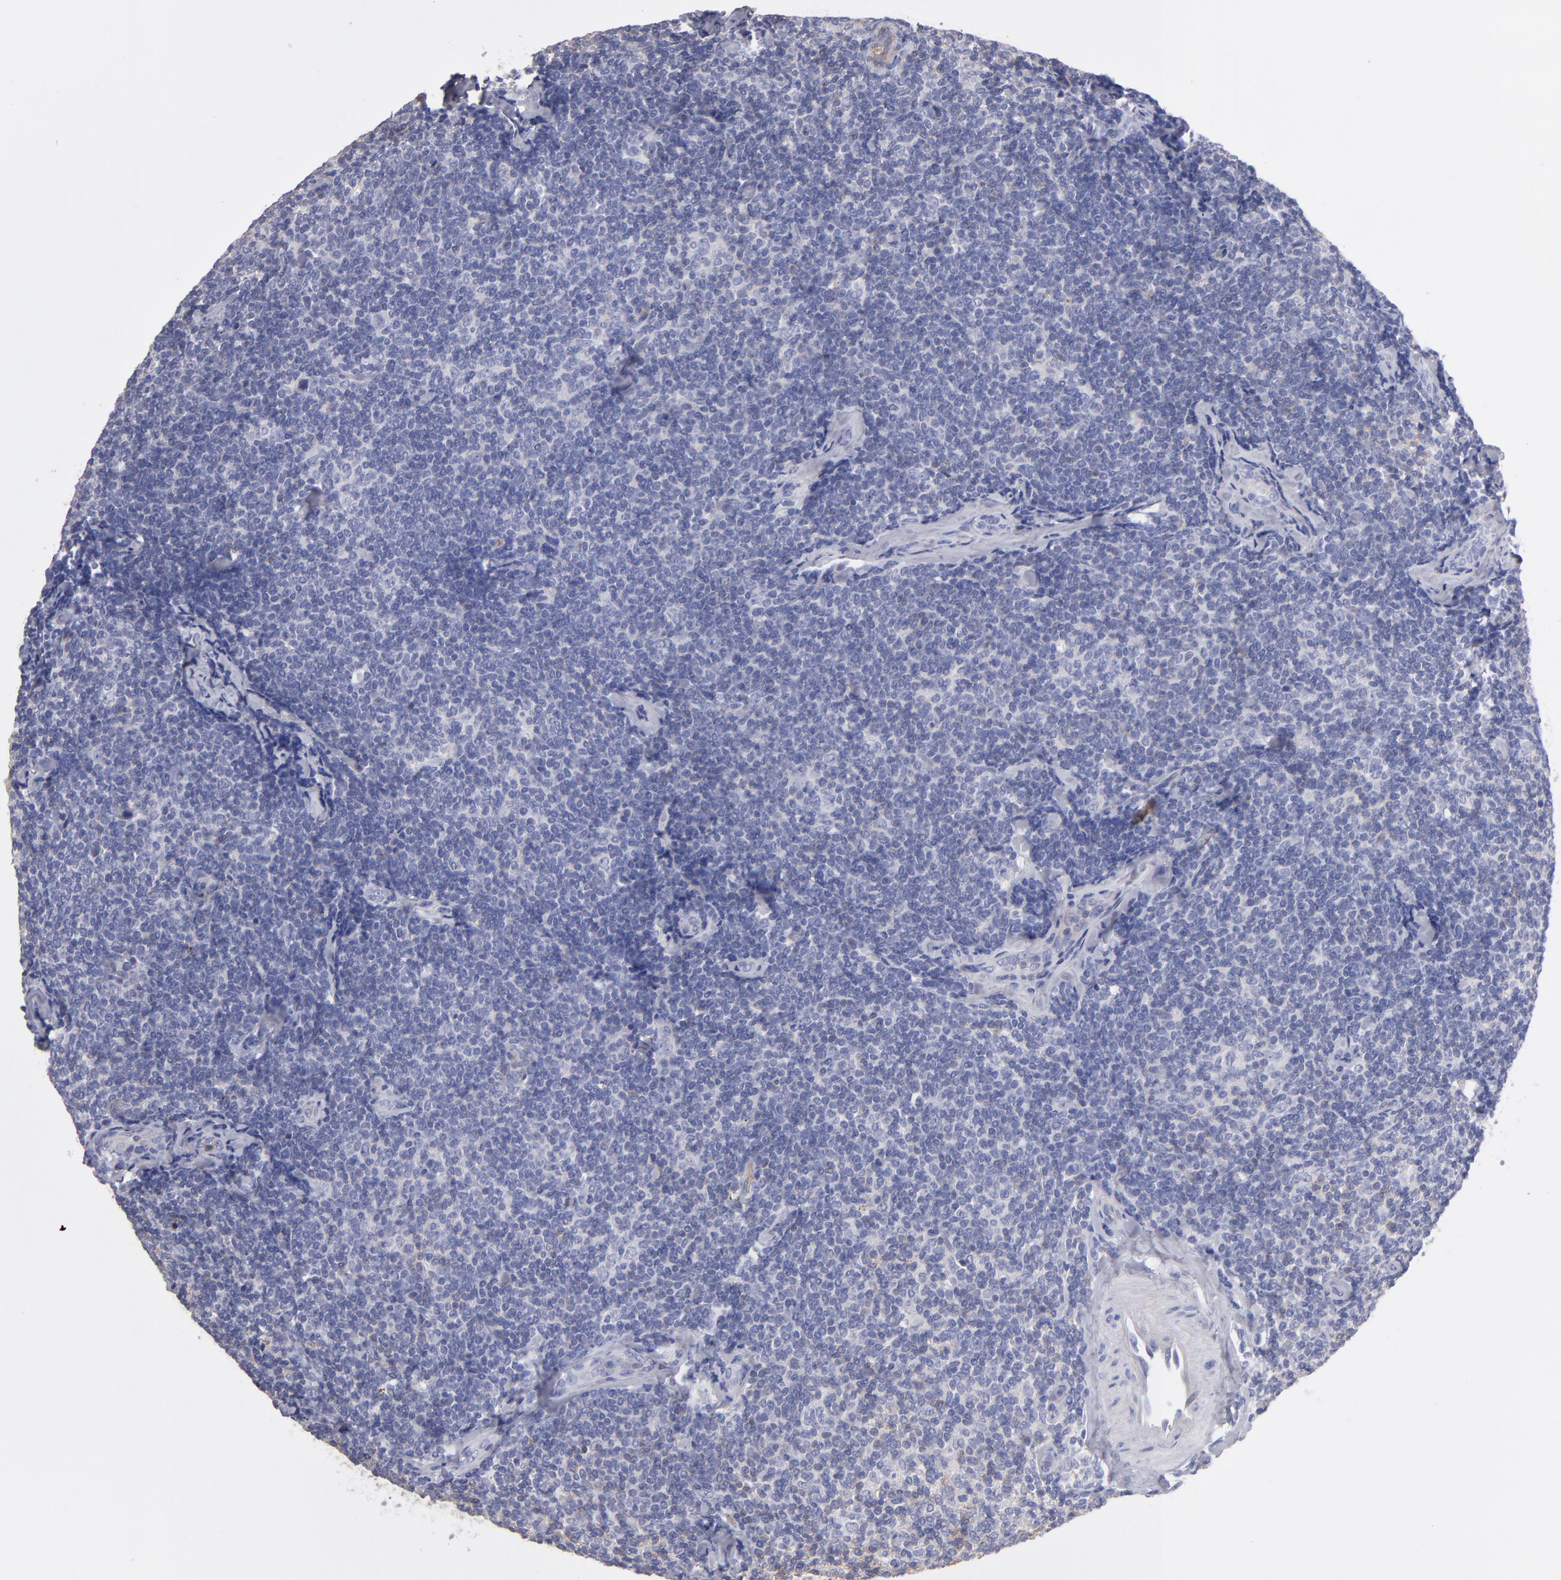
{"staining": {"intensity": "negative", "quantity": "none", "location": "none"}, "tissue": "lymphoma", "cell_type": "Tumor cells", "image_type": "cancer", "snomed": [{"axis": "morphology", "description": "Malignant lymphoma, non-Hodgkin's type, Low grade"}, {"axis": "topography", "description": "Lymph node"}], "caption": "Tumor cells are negative for protein expression in human low-grade malignant lymphoma, non-Hodgkin's type. (Immunohistochemistry, brightfield microscopy, high magnification).", "gene": "ABCB1", "patient": {"sex": "female", "age": 56}}